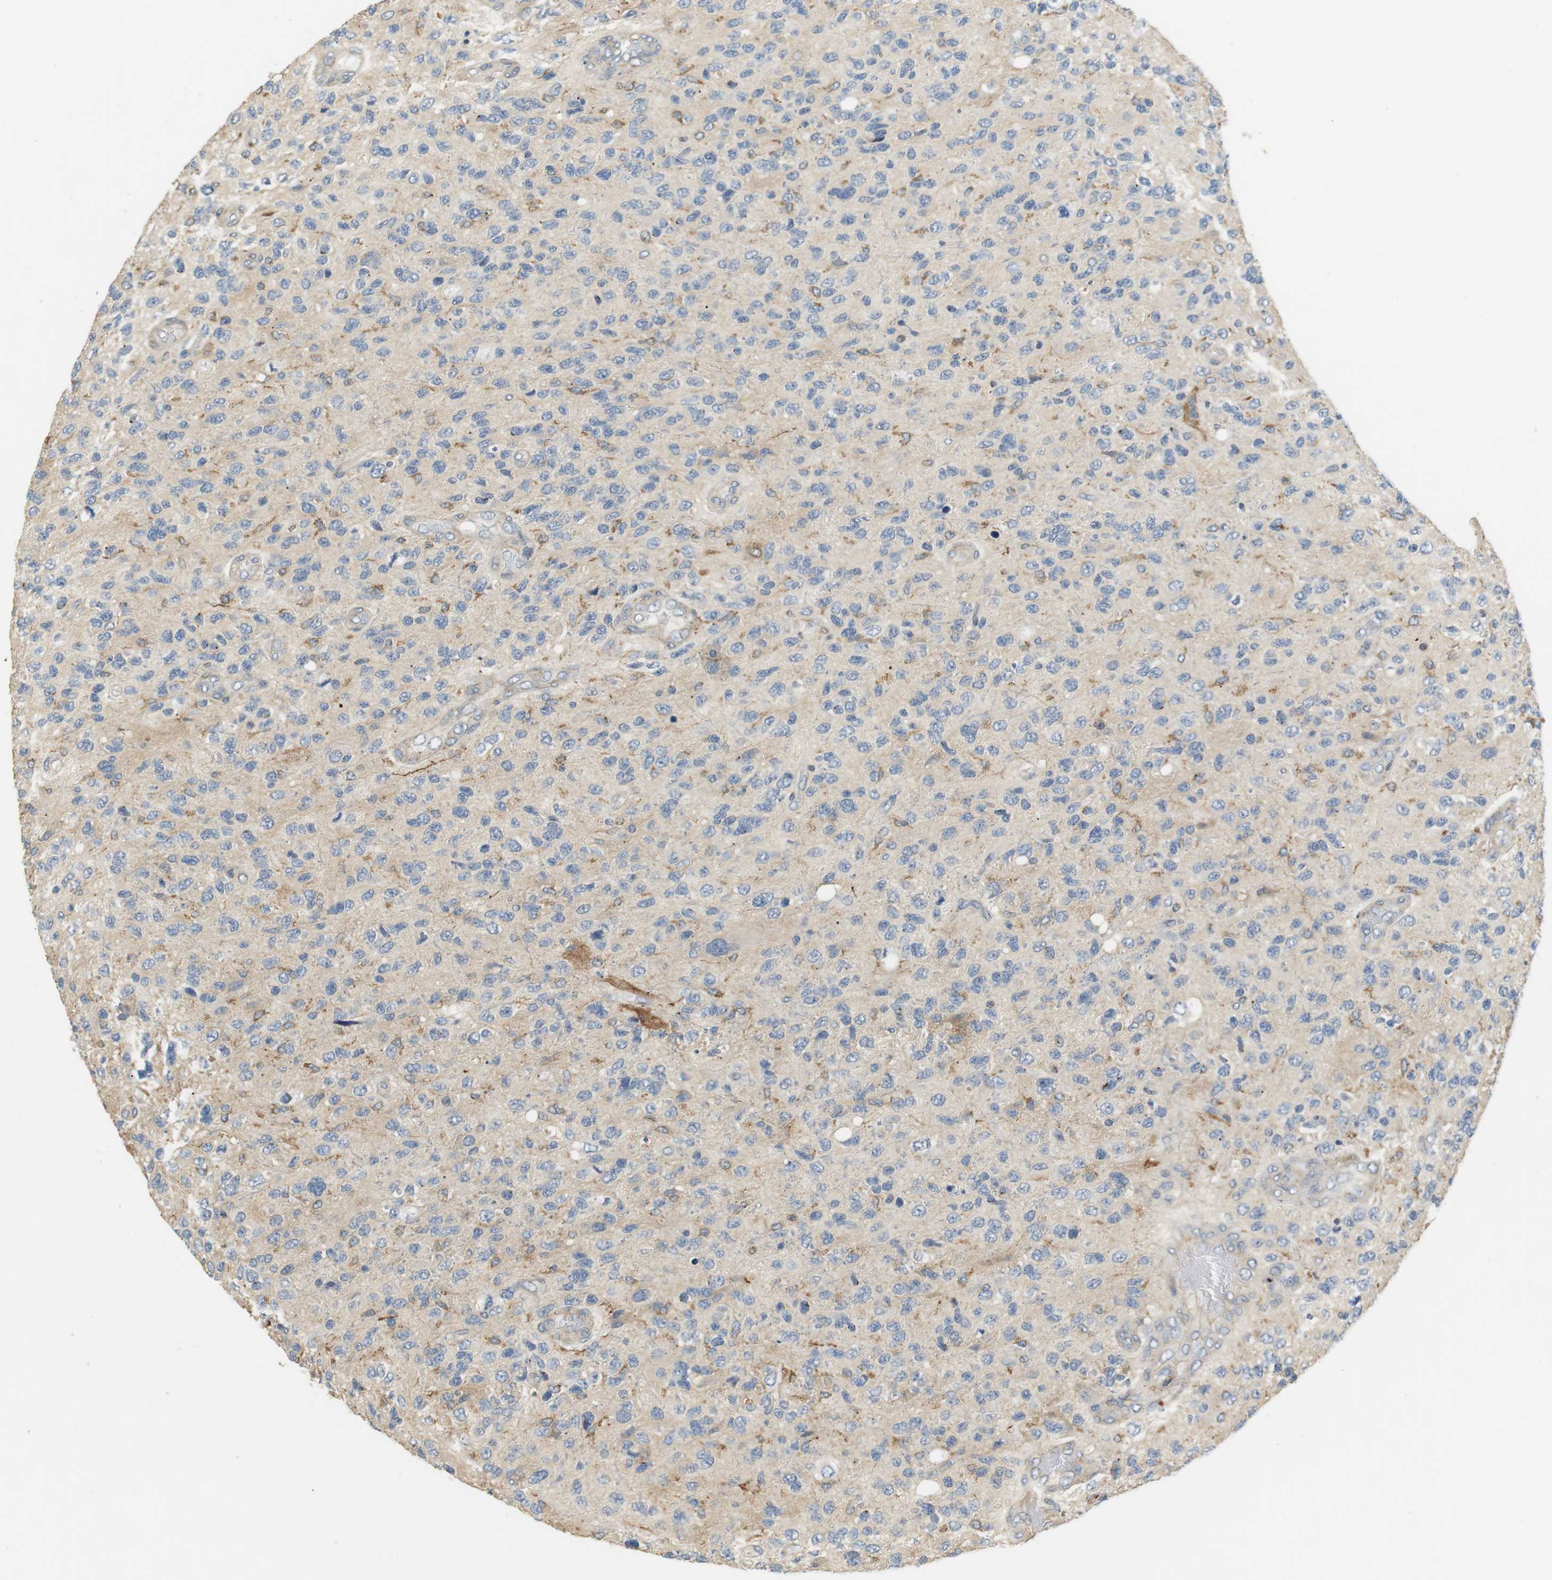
{"staining": {"intensity": "weak", "quantity": "<25%", "location": "cytoplasmic/membranous"}, "tissue": "glioma", "cell_type": "Tumor cells", "image_type": "cancer", "snomed": [{"axis": "morphology", "description": "Glioma, malignant, High grade"}, {"axis": "topography", "description": "Brain"}], "caption": "Histopathology image shows no protein positivity in tumor cells of malignant high-grade glioma tissue.", "gene": "P2RY1", "patient": {"sex": "female", "age": 58}}